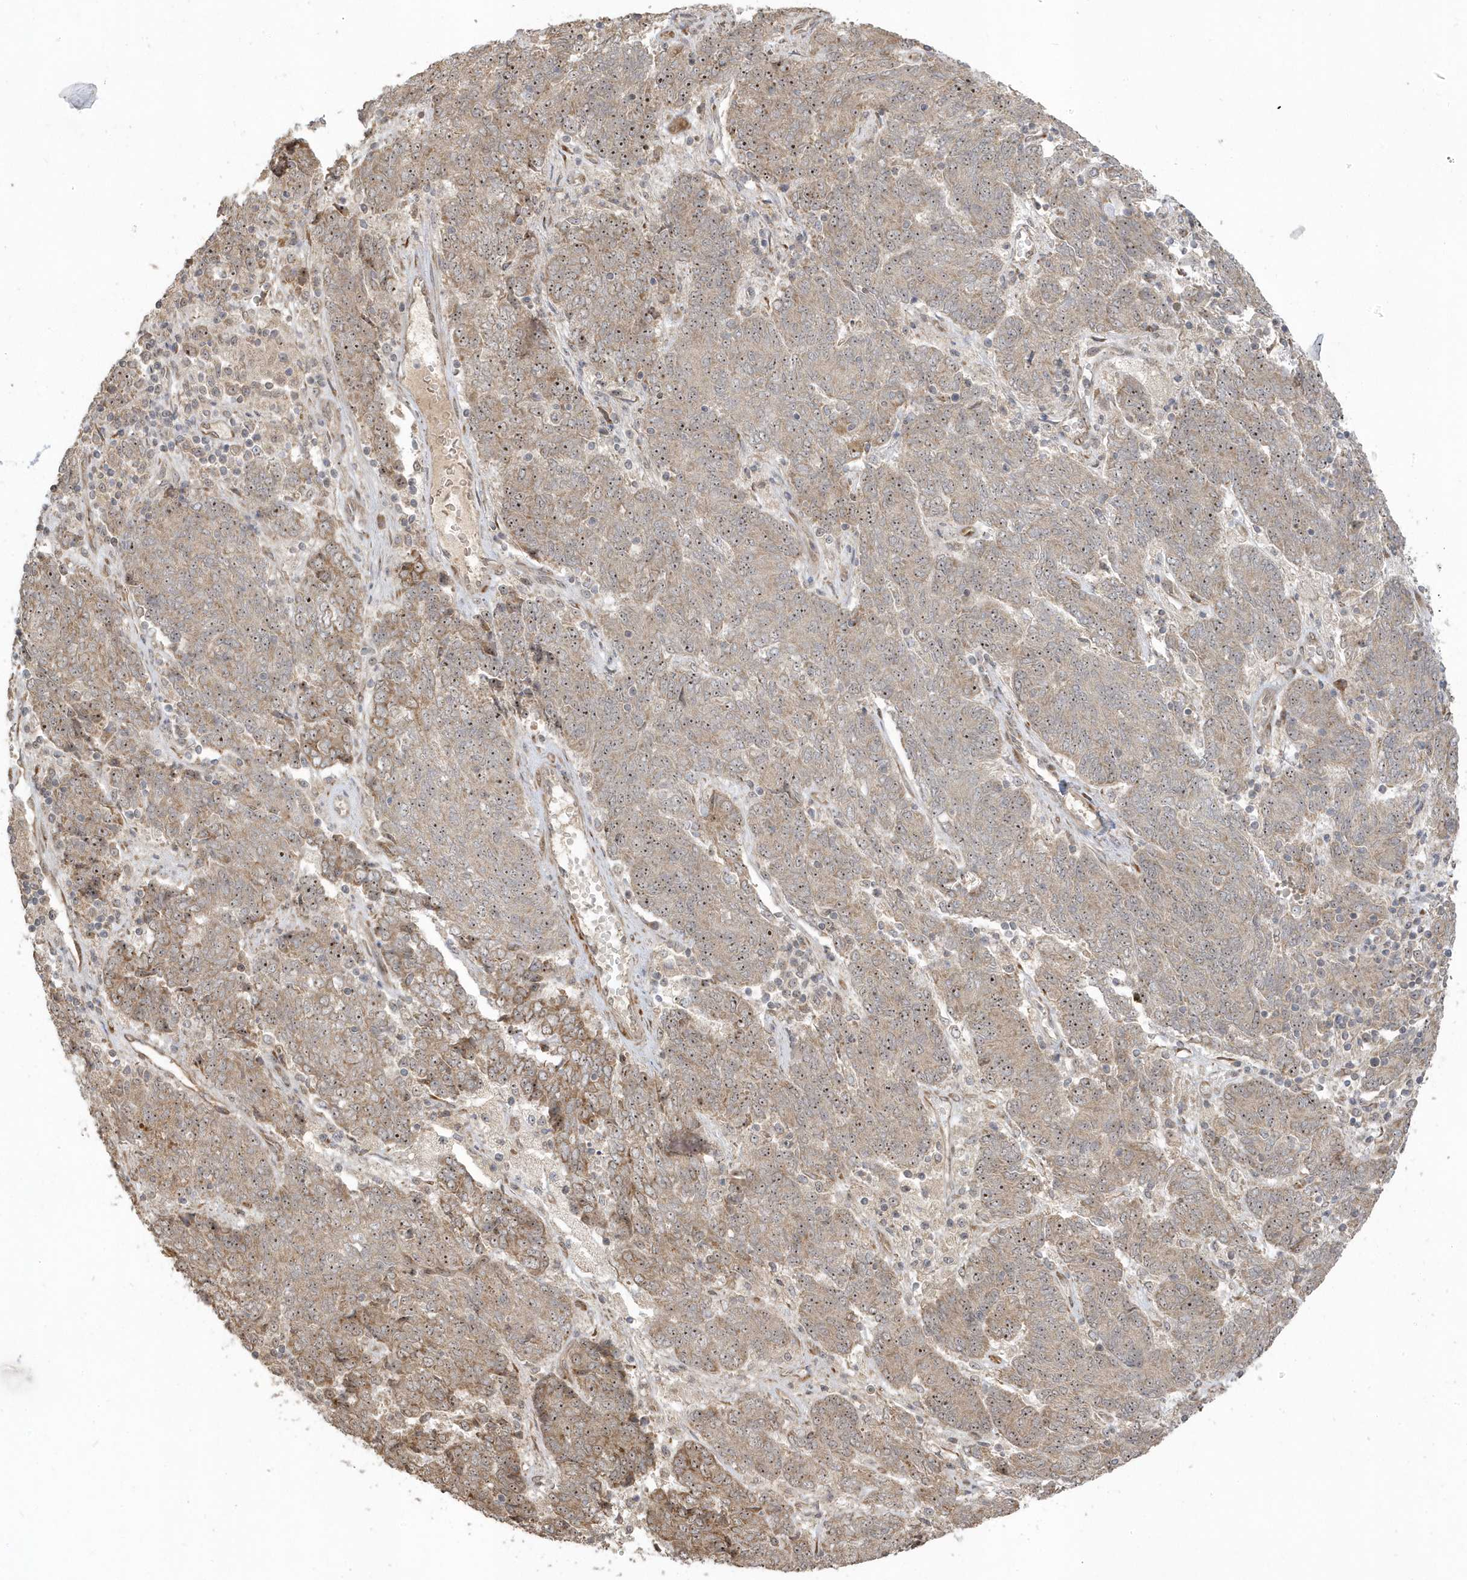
{"staining": {"intensity": "weak", "quantity": ">75%", "location": "cytoplasmic/membranous,nuclear"}, "tissue": "endometrial cancer", "cell_type": "Tumor cells", "image_type": "cancer", "snomed": [{"axis": "morphology", "description": "Adenocarcinoma, NOS"}, {"axis": "topography", "description": "Endometrium"}], "caption": "IHC of endometrial cancer demonstrates low levels of weak cytoplasmic/membranous and nuclear positivity in about >75% of tumor cells.", "gene": "ECM2", "patient": {"sex": "female", "age": 80}}